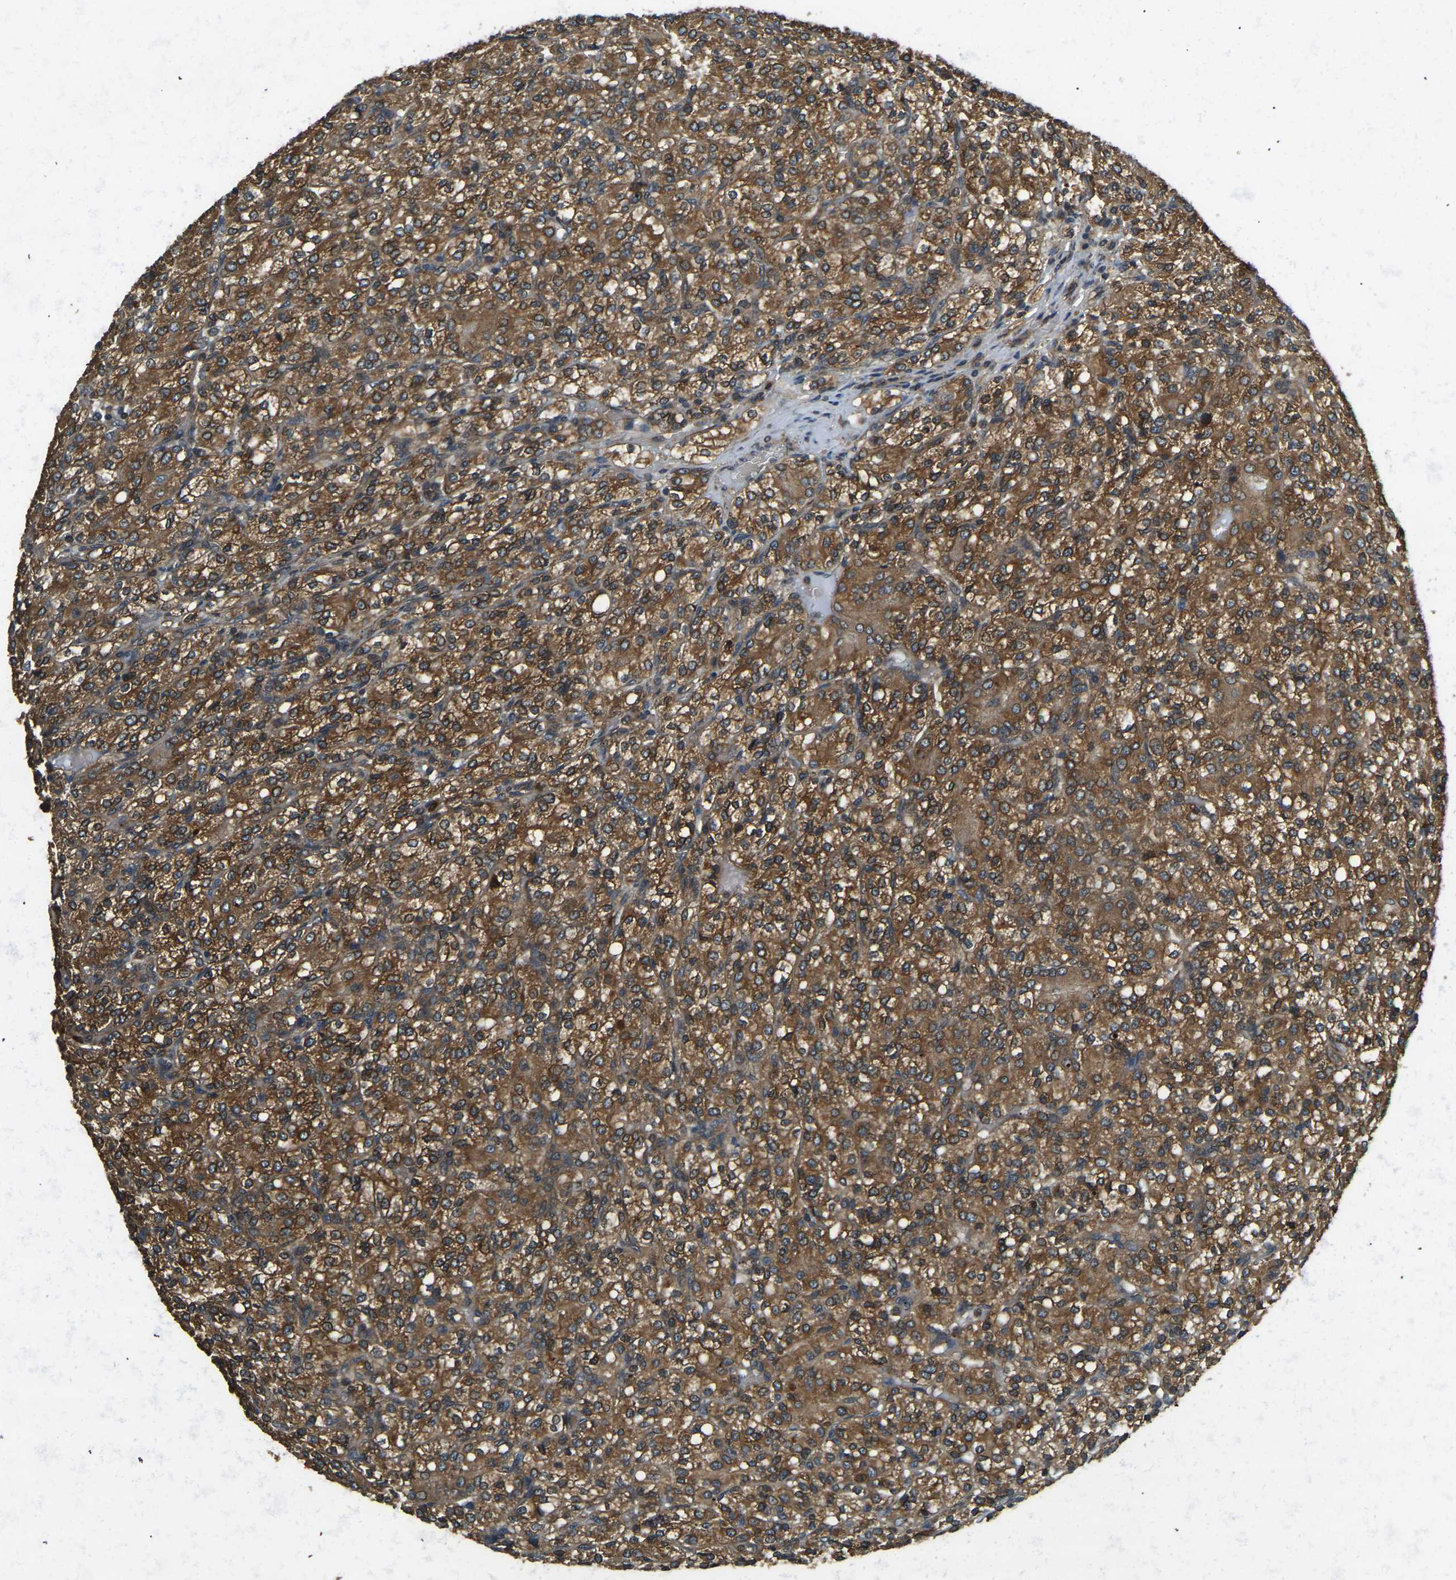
{"staining": {"intensity": "strong", "quantity": ">75%", "location": "cytoplasmic/membranous"}, "tissue": "renal cancer", "cell_type": "Tumor cells", "image_type": "cancer", "snomed": [{"axis": "morphology", "description": "Adenocarcinoma, NOS"}, {"axis": "topography", "description": "Kidney"}], "caption": "There is high levels of strong cytoplasmic/membranous expression in tumor cells of adenocarcinoma (renal), as demonstrated by immunohistochemical staining (brown color).", "gene": "ERGIC1", "patient": {"sex": "male", "age": 77}}